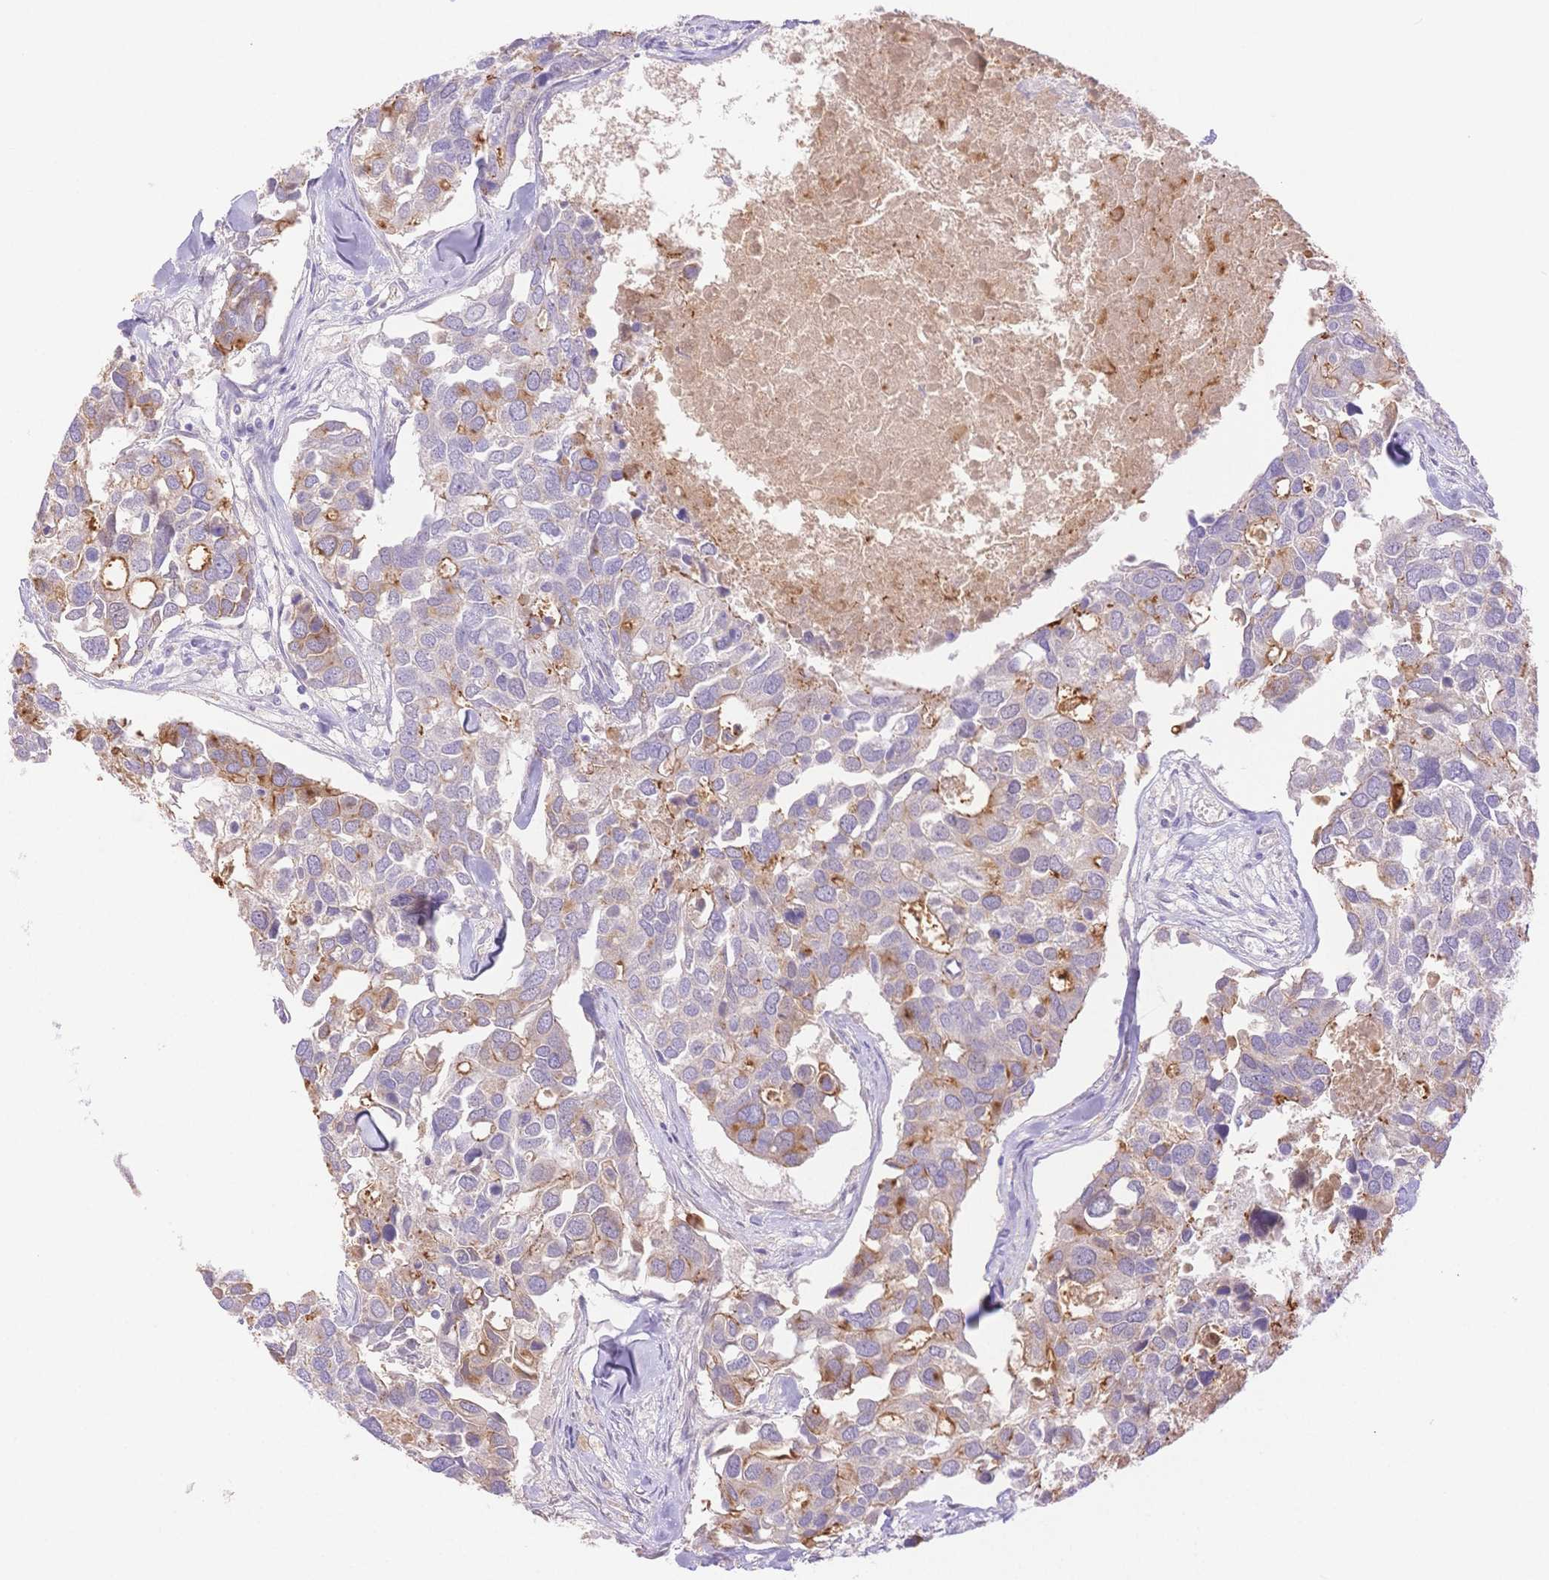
{"staining": {"intensity": "moderate", "quantity": "<25%", "location": "cytoplasmic/membranous"}, "tissue": "breast cancer", "cell_type": "Tumor cells", "image_type": "cancer", "snomed": [{"axis": "morphology", "description": "Duct carcinoma"}, {"axis": "topography", "description": "Breast"}], "caption": "Breast cancer (intraductal carcinoma) was stained to show a protein in brown. There is low levels of moderate cytoplasmic/membranous staining in about <25% of tumor cells. The staining was performed using DAB to visualize the protein expression in brown, while the nuclei were stained in blue with hematoxylin (Magnification: 20x).", "gene": "WDR54", "patient": {"sex": "female", "age": 83}}